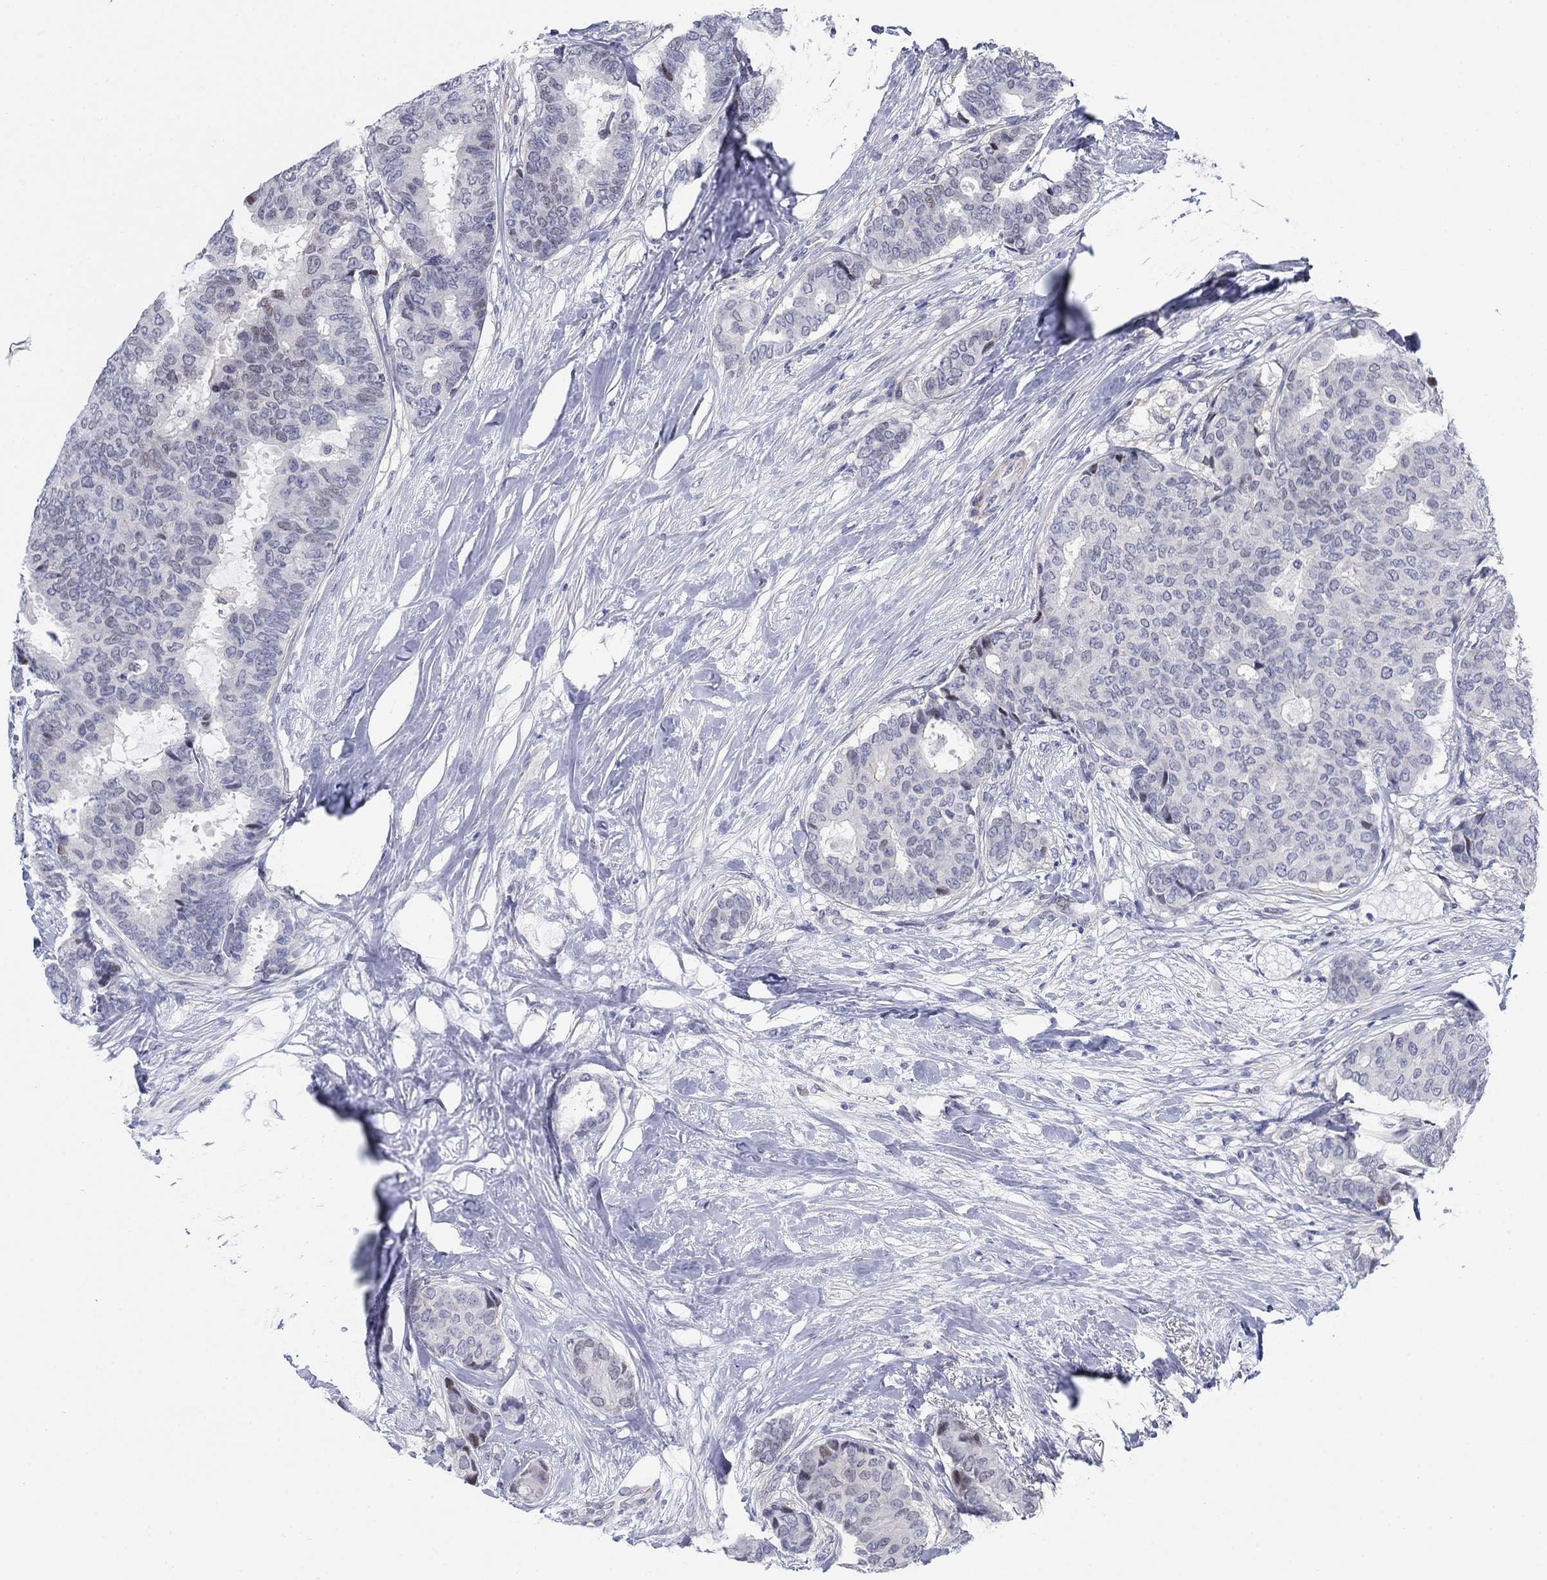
{"staining": {"intensity": "negative", "quantity": "none", "location": "none"}, "tissue": "breast cancer", "cell_type": "Tumor cells", "image_type": "cancer", "snomed": [{"axis": "morphology", "description": "Duct carcinoma"}, {"axis": "topography", "description": "Breast"}], "caption": "A photomicrograph of human breast cancer is negative for staining in tumor cells.", "gene": "MYO3A", "patient": {"sex": "female", "age": 75}}